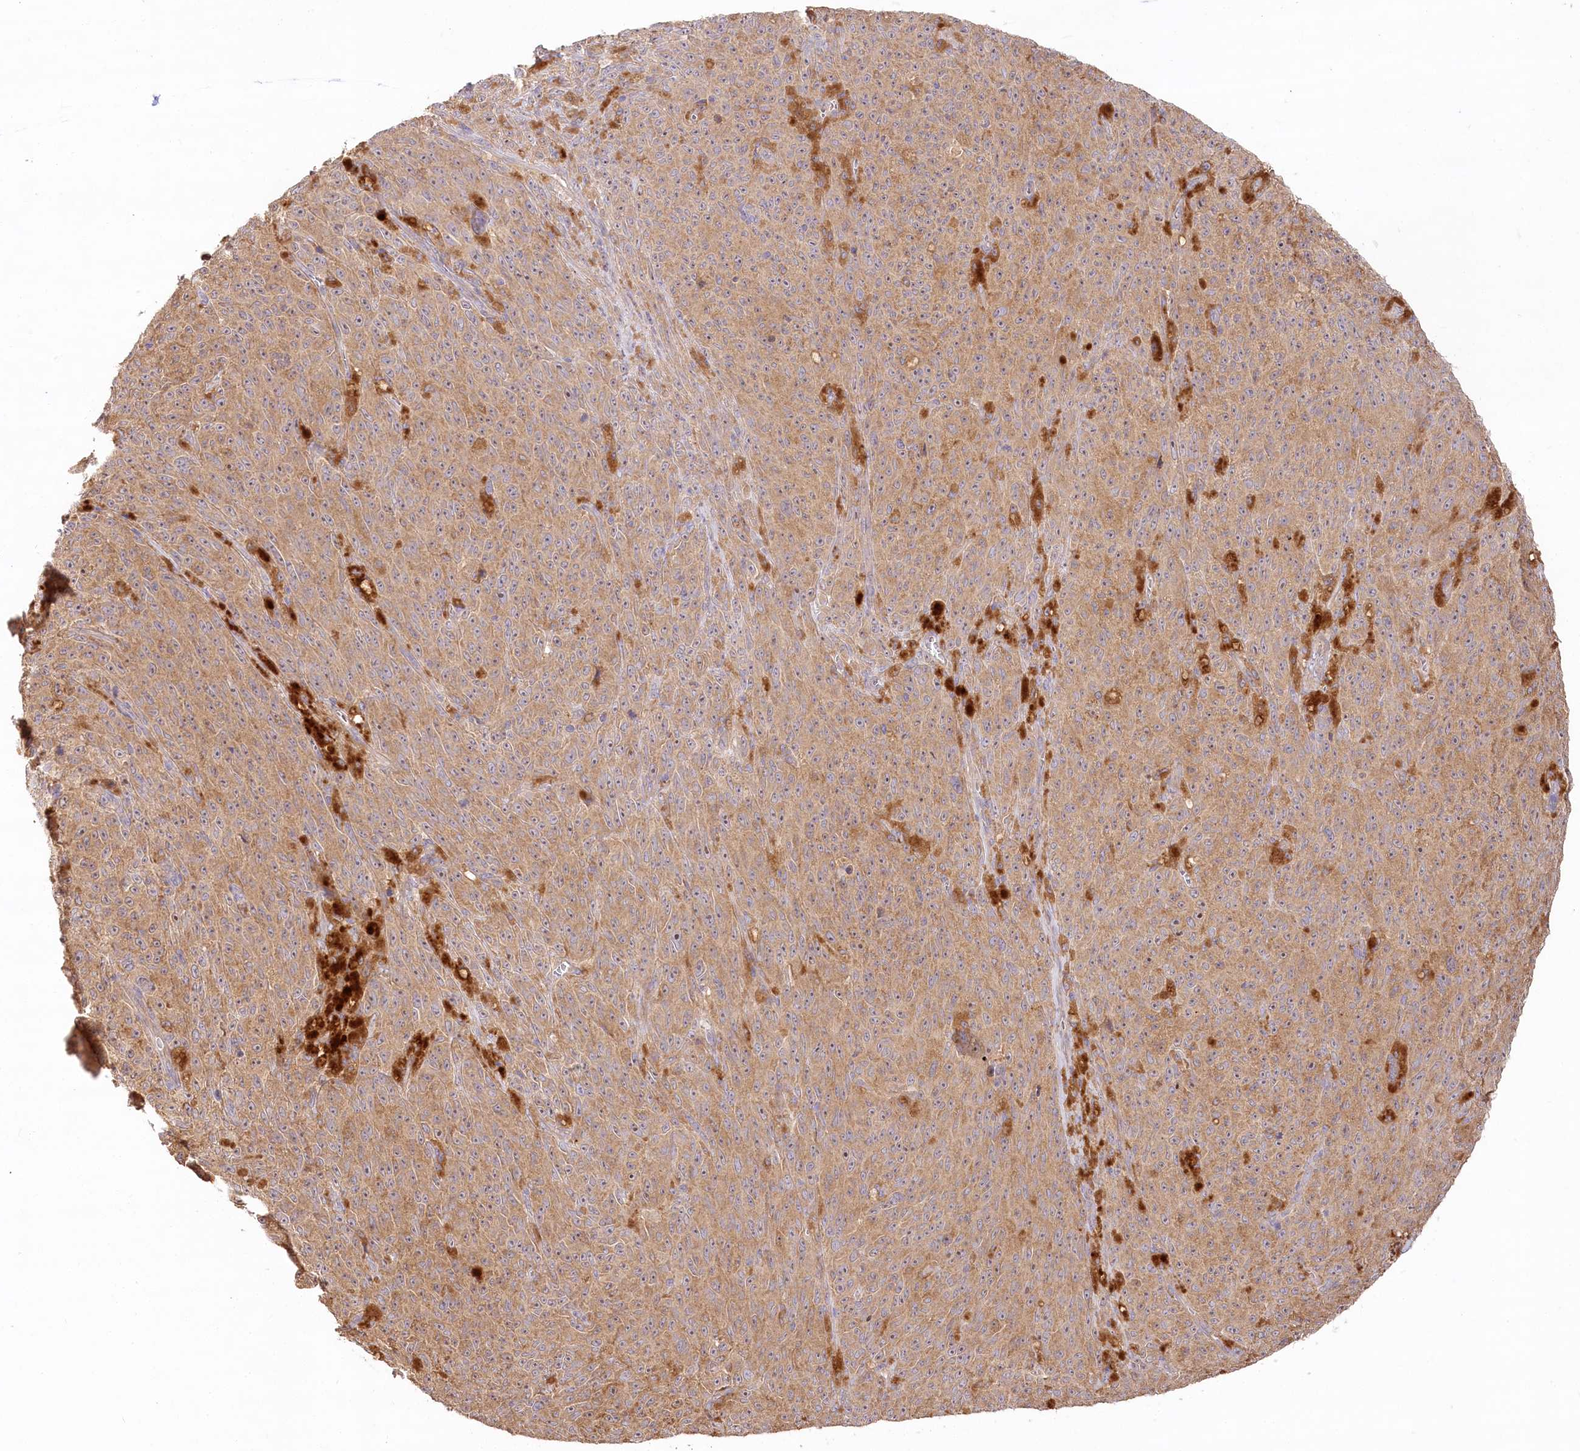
{"staining": {"intensity": "moderate", "quantity": ">75%", "location": "cytoplasmic/membranous,nuclear"}, "tissue": "melanoma", "cell_type": "Tumor cells", "image_type": "cancer", "snomed": [{"axis": "morphology", "description": "Malignant melanoma, NOS"}, {"axis": "topography", "description": "Skin"}], "caption": "This photomicrograph demonstrates immunohistochemistry (IHC) staining of melanoma, with medium moderate cytoplasmic/membranous and nuclear expression in approximately >75% of tumor cells.", "gene": "DMXL1", "patient": {"sex": "female", "age": 82}}